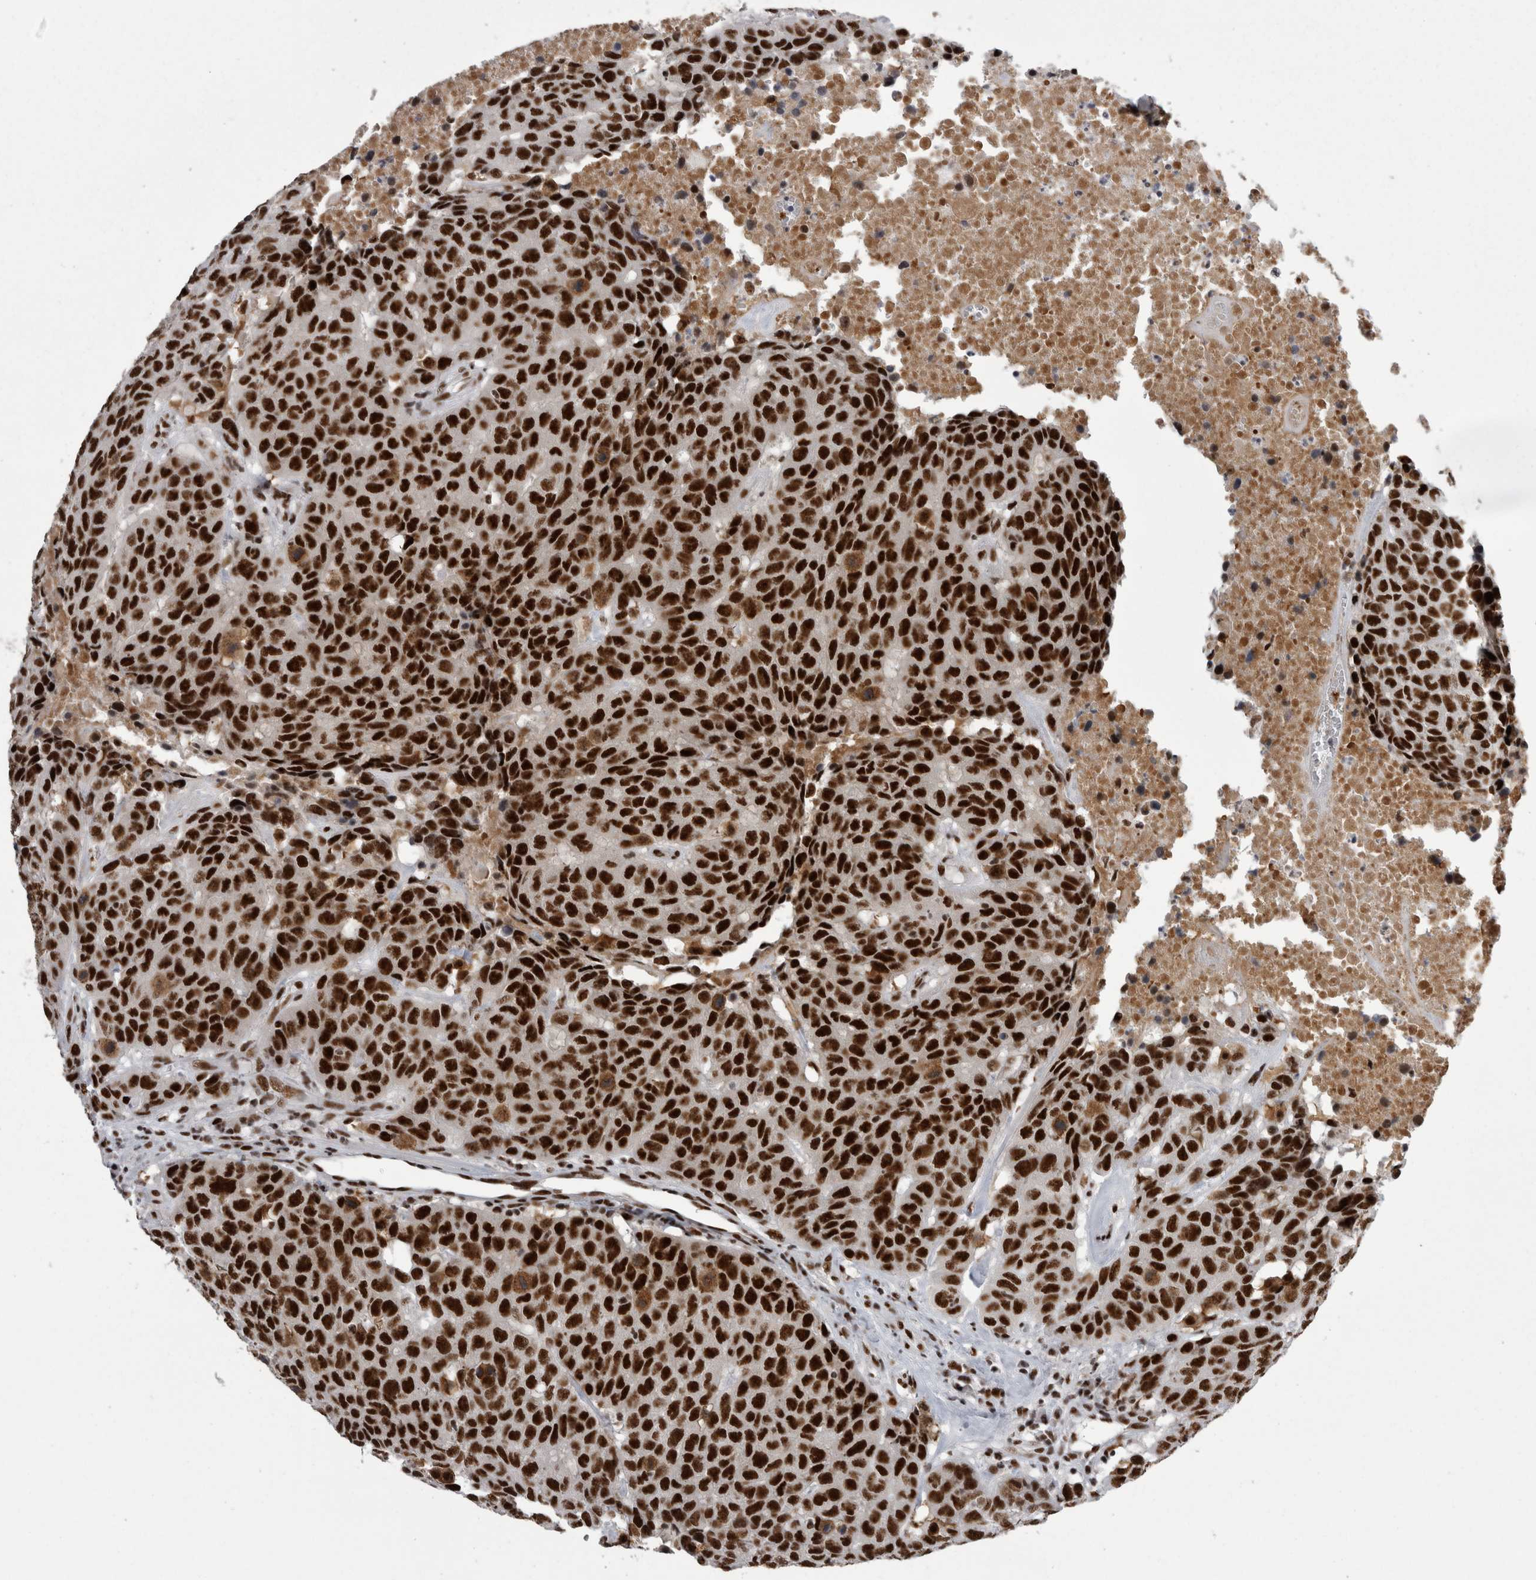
{"staining": {"intensity": "strong", "quantity": ">75%", "location": "nuclear"}, "tissue": "head and neck cancer", "cell_type": "Tumor cells", "image_type": "cancer", "snomed": [{"axis": "morphology", "description": "Squamous cell carcinoma, NOS"}, {"axis": "topography", "description": "Head-Neck"}], "caption": "Immunohistochemistry of head and neck cancer (squamous cell carcinoma) demonstrates high levels of strong nuclear staining in about >75% of tumor cells.", "gene": "SNRNP40", "patient": {"sex": "male", "age": 66}}